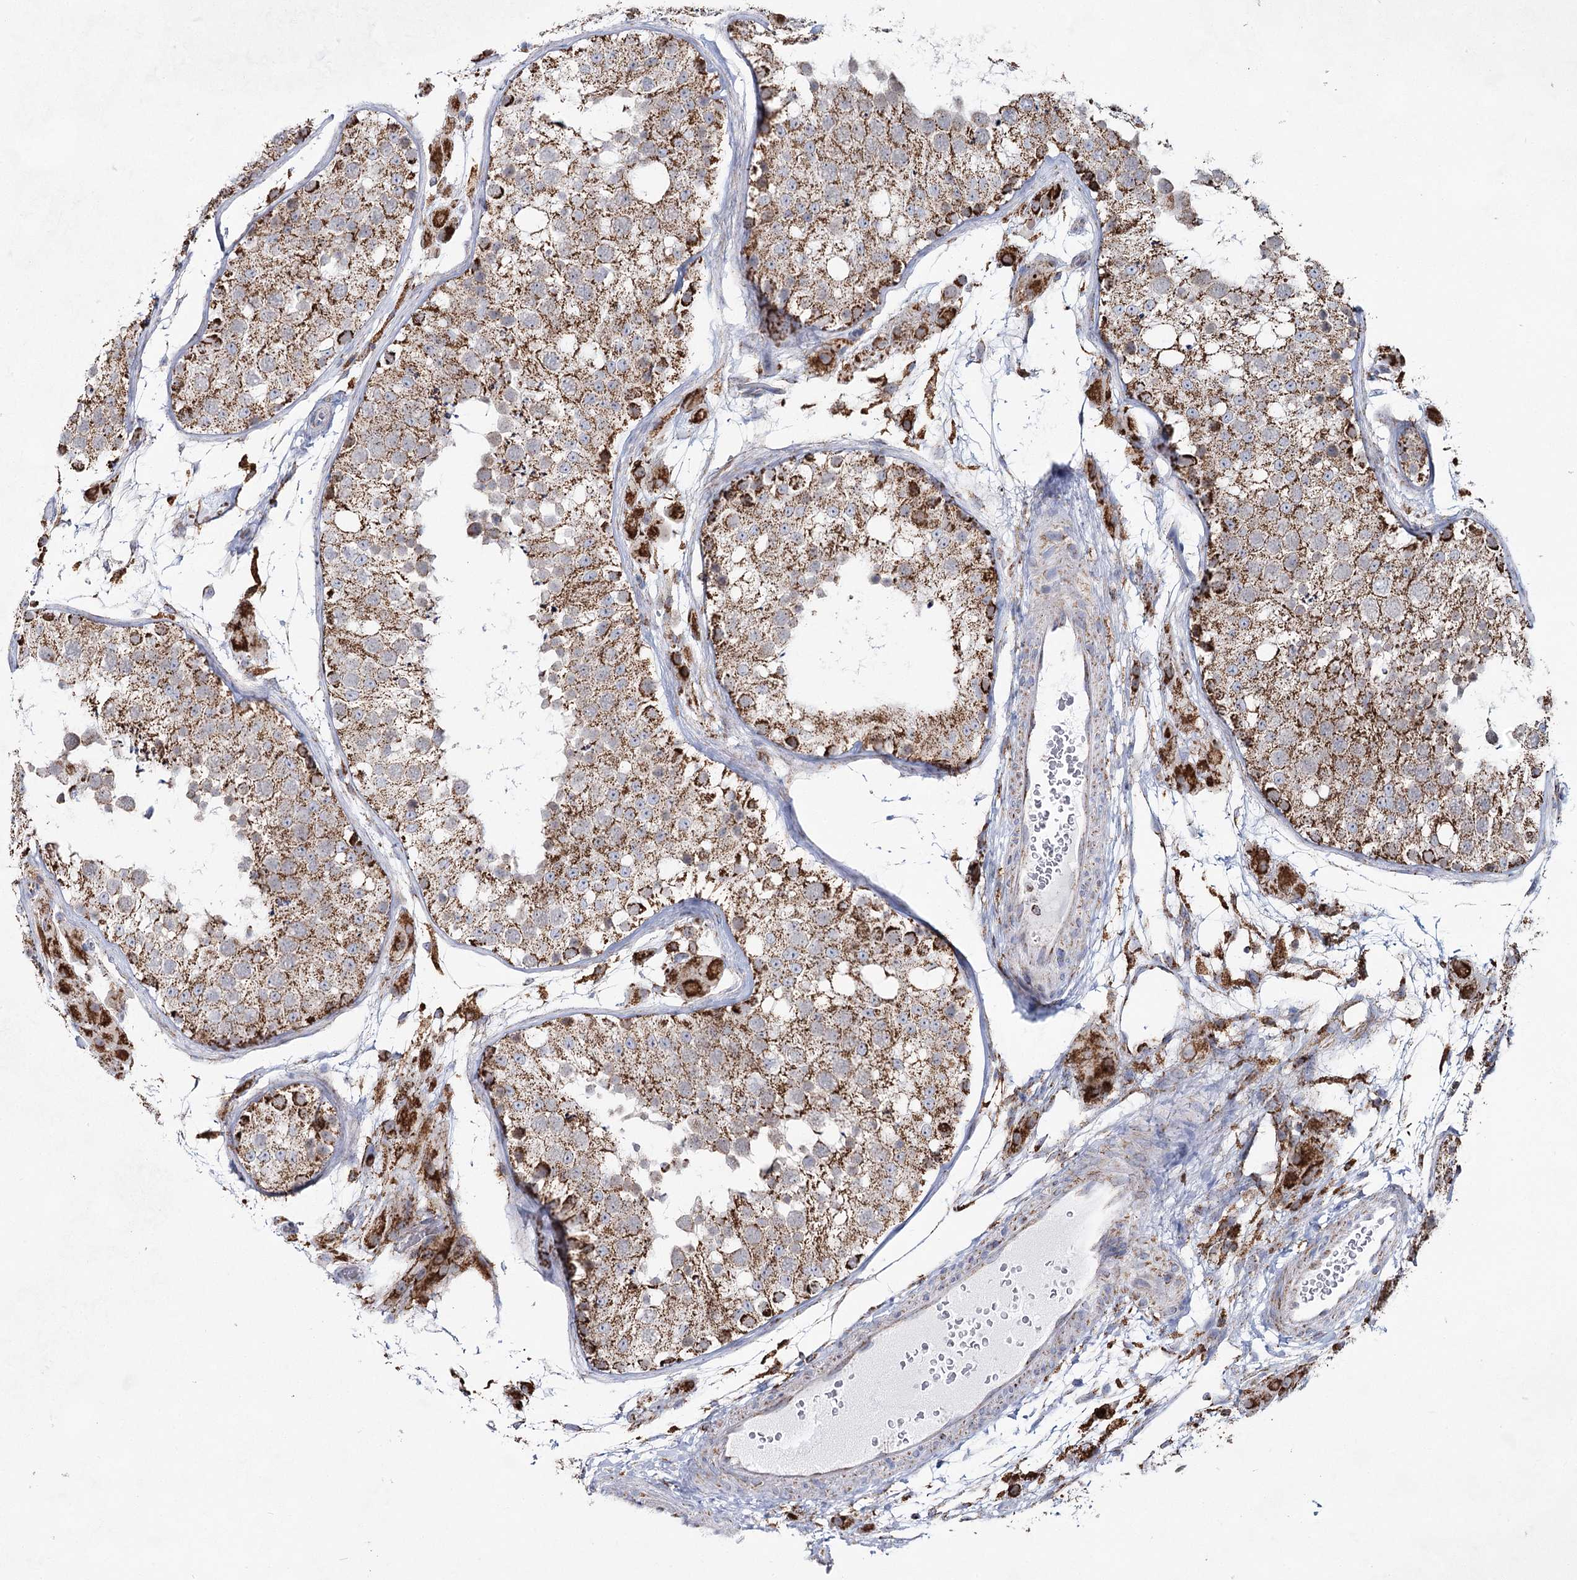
{"staining": {"intensity": "moderate", "quantity": ">75%", "location": "cytoplasmic/membranous"}, "tissue": "testis", "cell_type": "Cells in seminiferous ducts", "image_type": "normal", "snomed": [{"axis": "morphology", "description": "Normal tissue, NOS"}, {"axis": "topography", "description": "Testis"}], "caption": "Immunohistochemistry (IHC) image of normal testis: testis stained using immunohistochemistry (IHC) demonstrates medium levels of moderate protein expression localized specifically in the cytoplasmic/membranous of cells in seminiferous ducts, appearing as a cytoplasmic/membranous brown color.", "gene": "CWF19L1", "patient": {"sex": "male", "age": 26}}